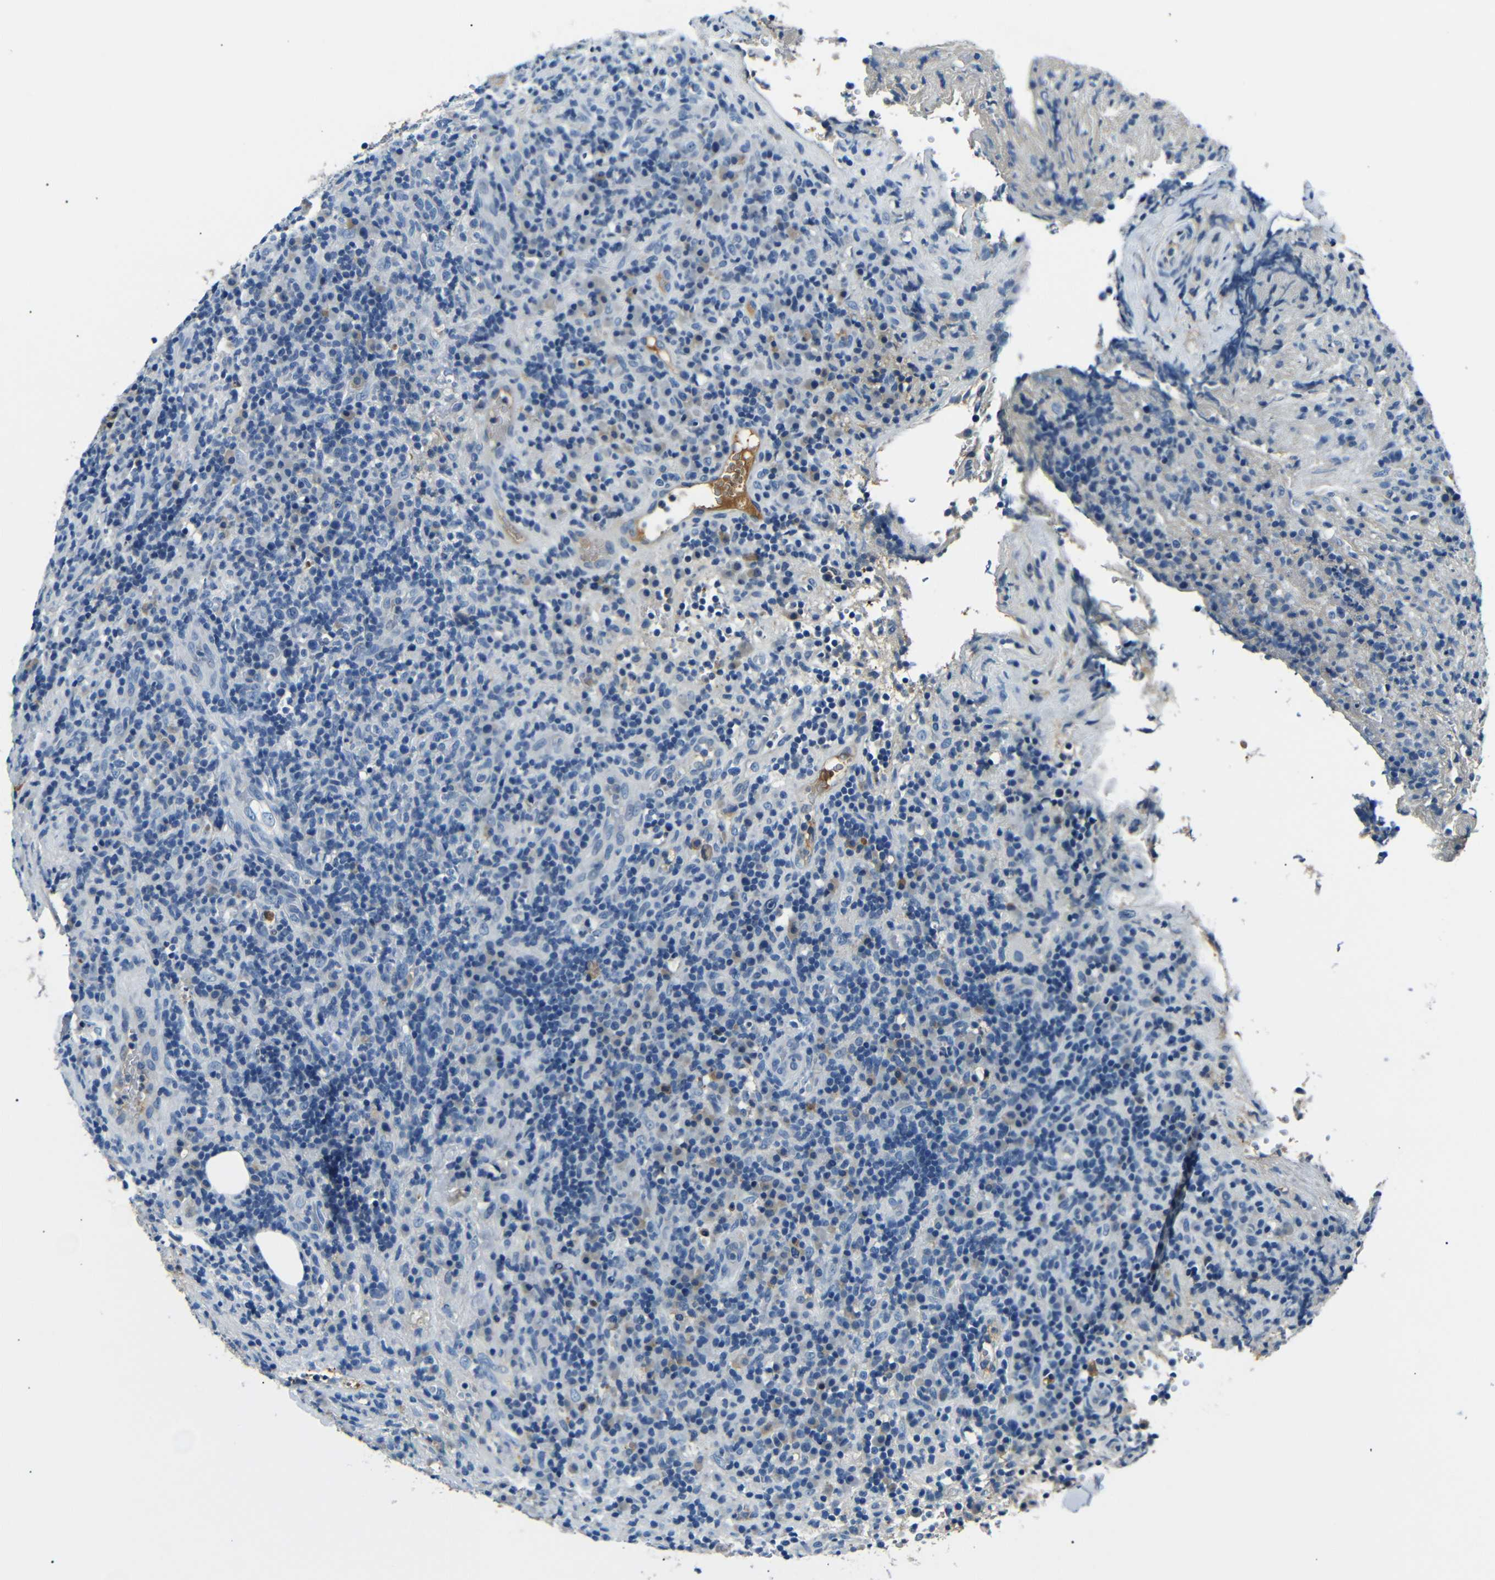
{"staining": {"intensity": "negative", "quantity": "none", "location": "none"}, "tissue": "lymphoma", "cell_type": "Tumor cells", "image_type": "cancer", "snomed": [{"axis": "morphology", "description": "Malignant lymphoma, non-Hodgkin's type, High grade"}, {"axis": "topography", "description": "Lymph node"}], "caption": "An image of human malignant lymphoma, non-Hodgkin's type (high-grade) is negative for staining in tumor cells.", "gene": "LHCGR", "patient": {"sex": "female", "age": 76}}